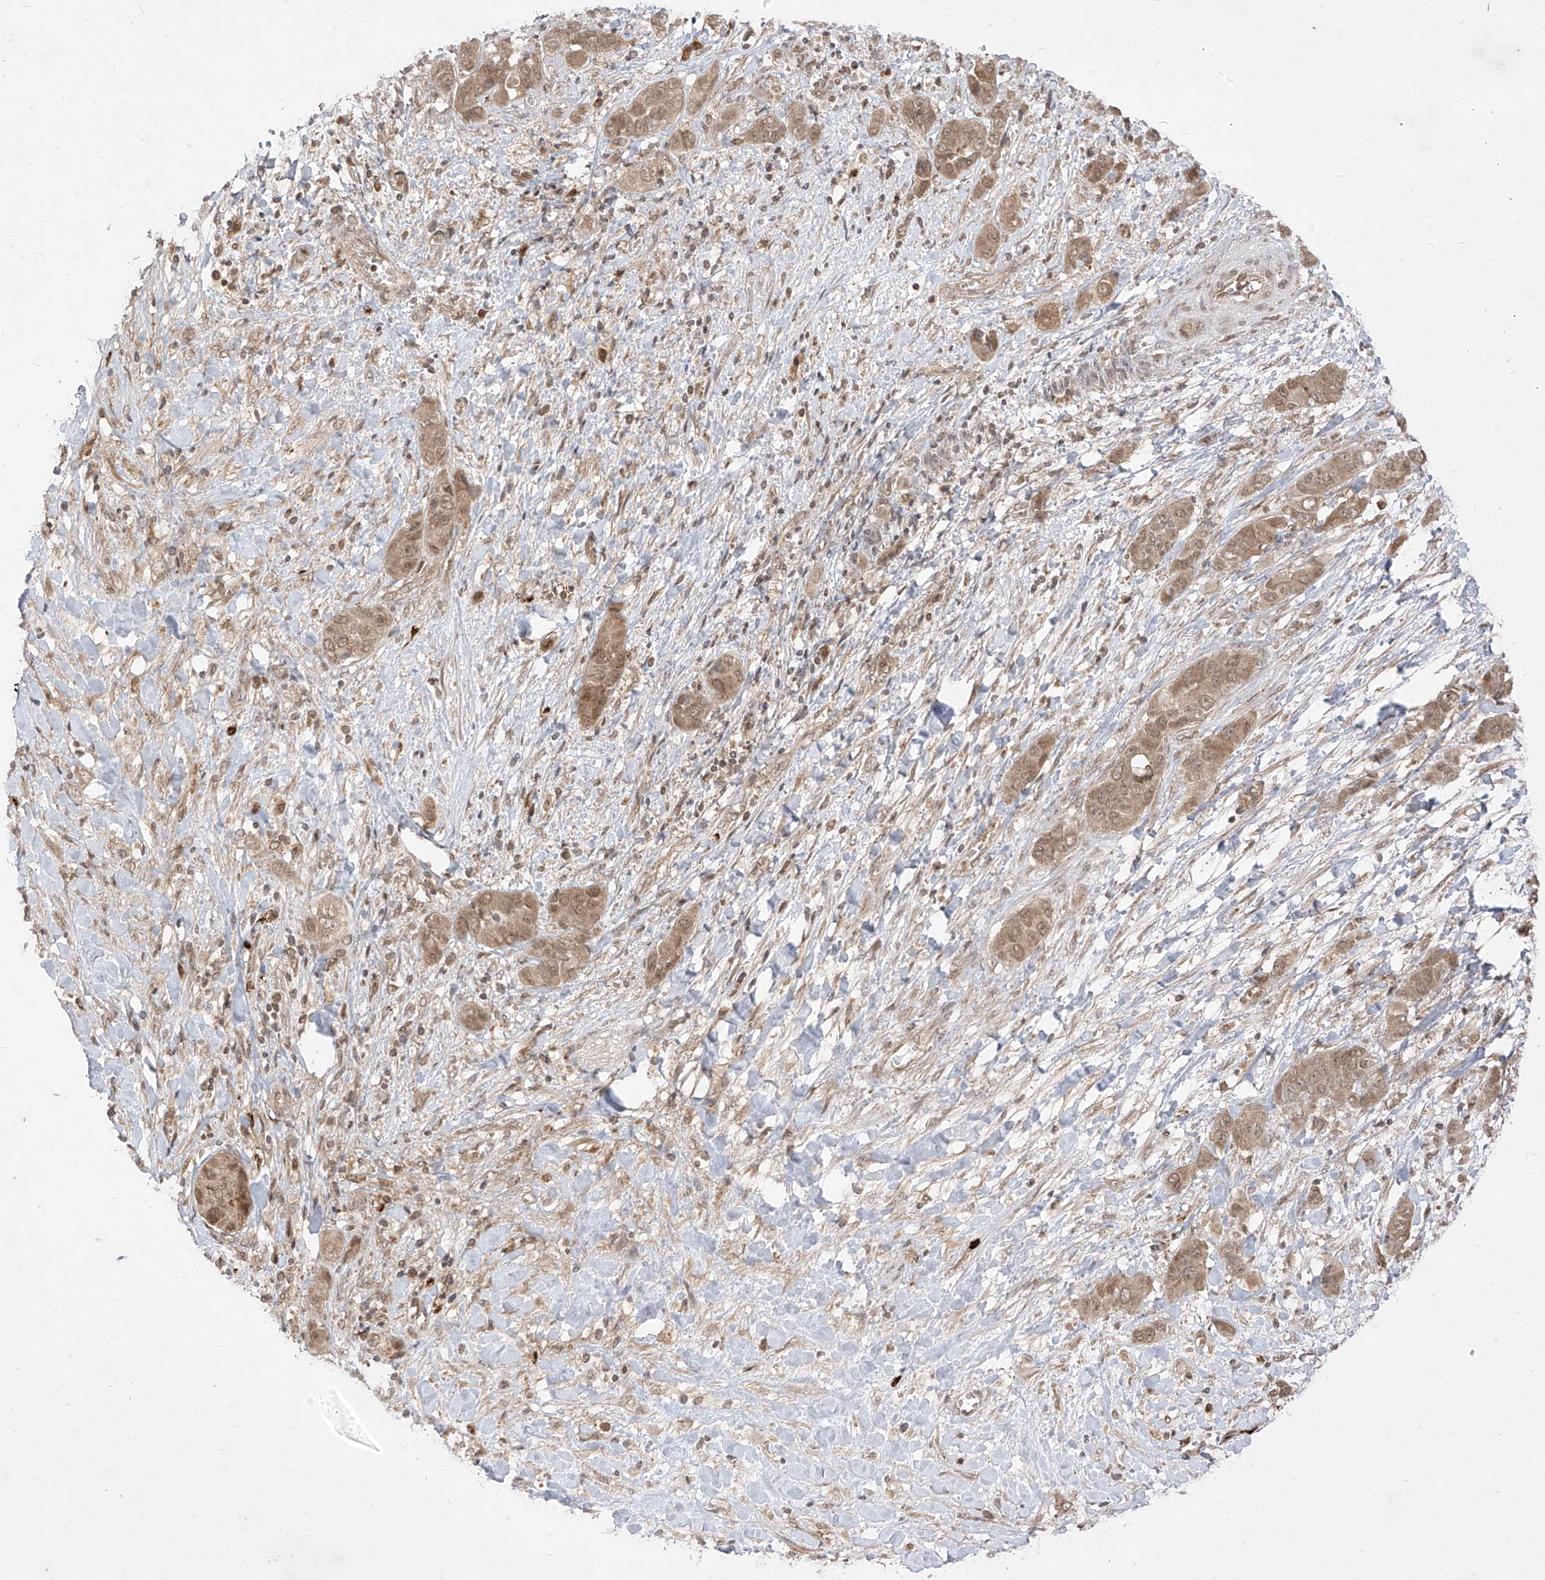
{"staining": {"intensity": "moderate", "quantity": ">75%", "location": "cytoplasmic/membranous,nuclear"}, "tissue": "liver cancer", "cell_type": "Tumor cells", "image_type": "cancer", "snomed": [{"axis": "morphology", "description": "Cholangiocarcinoma"}, {"axis": "topography", "description": "Liver"}], "caption": "This photomicrograph demonstrates IHC staining of human liver cancer, with medium moderate cytoplasmic/membranous and nuclear positivity in approximately >75% of tumor cells.", "gene": "LCOR", "patient": {"sex": "female", "age": 52}}